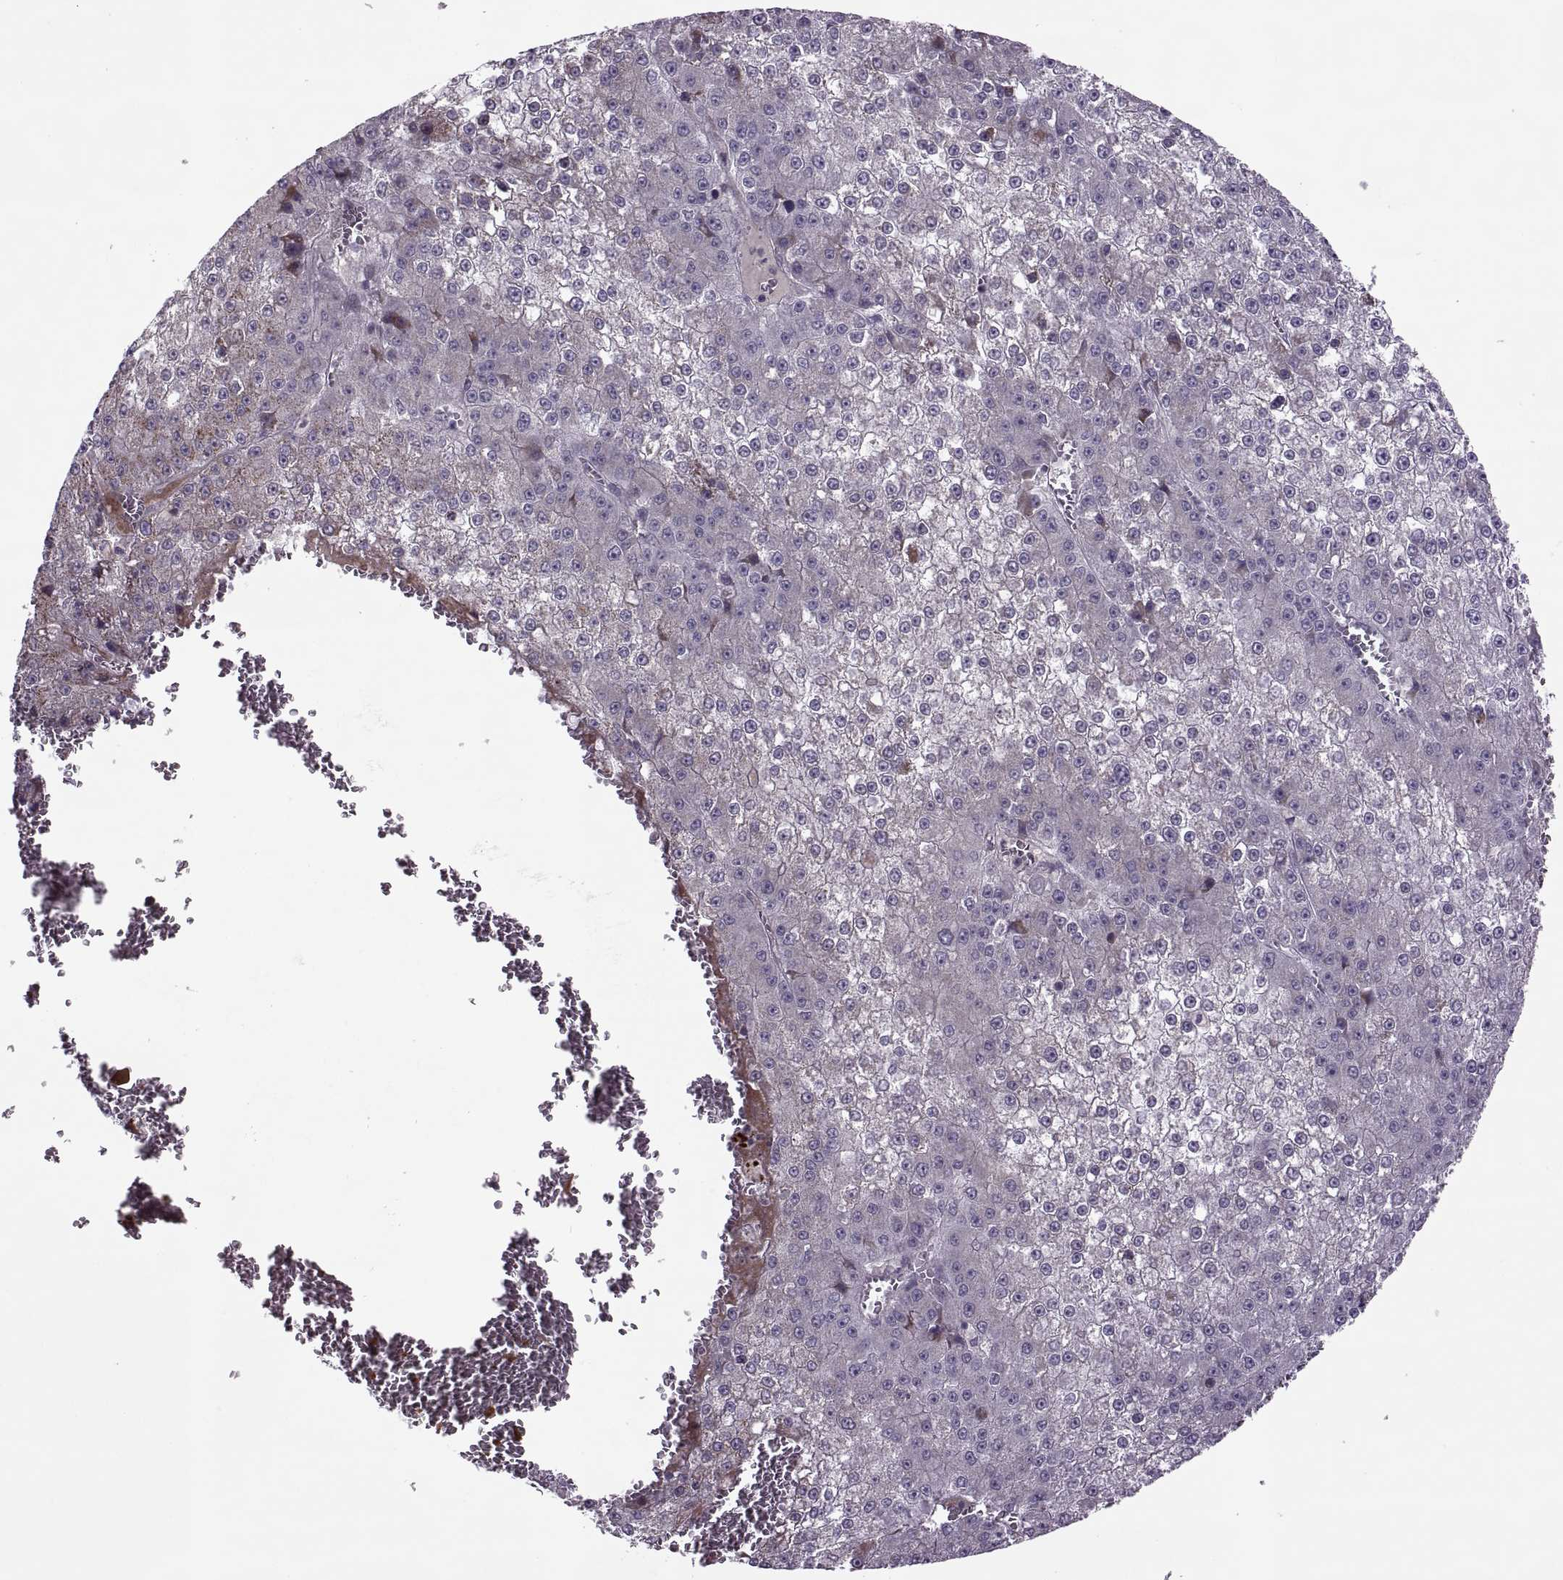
{"staining": {"intensity": "negative", "quantity": "none", "location": "none"}, "tissue": "liver cancer", "cell_type": "Tumor cells", "image_type": "cancer", "snomed": [{"axis": "morphology", "description": "Carcinoma, Hepatocellular, NOS"}, {"axis": "topography", "description": "Liver"}], "caption": "Immunohistochemical staining of liver cancer (hepatocellular carcinoma) demonstrates no significant expression in tumor cells.", "gene": "ODF3", "patient": {"sex": "female", "age": 73}}